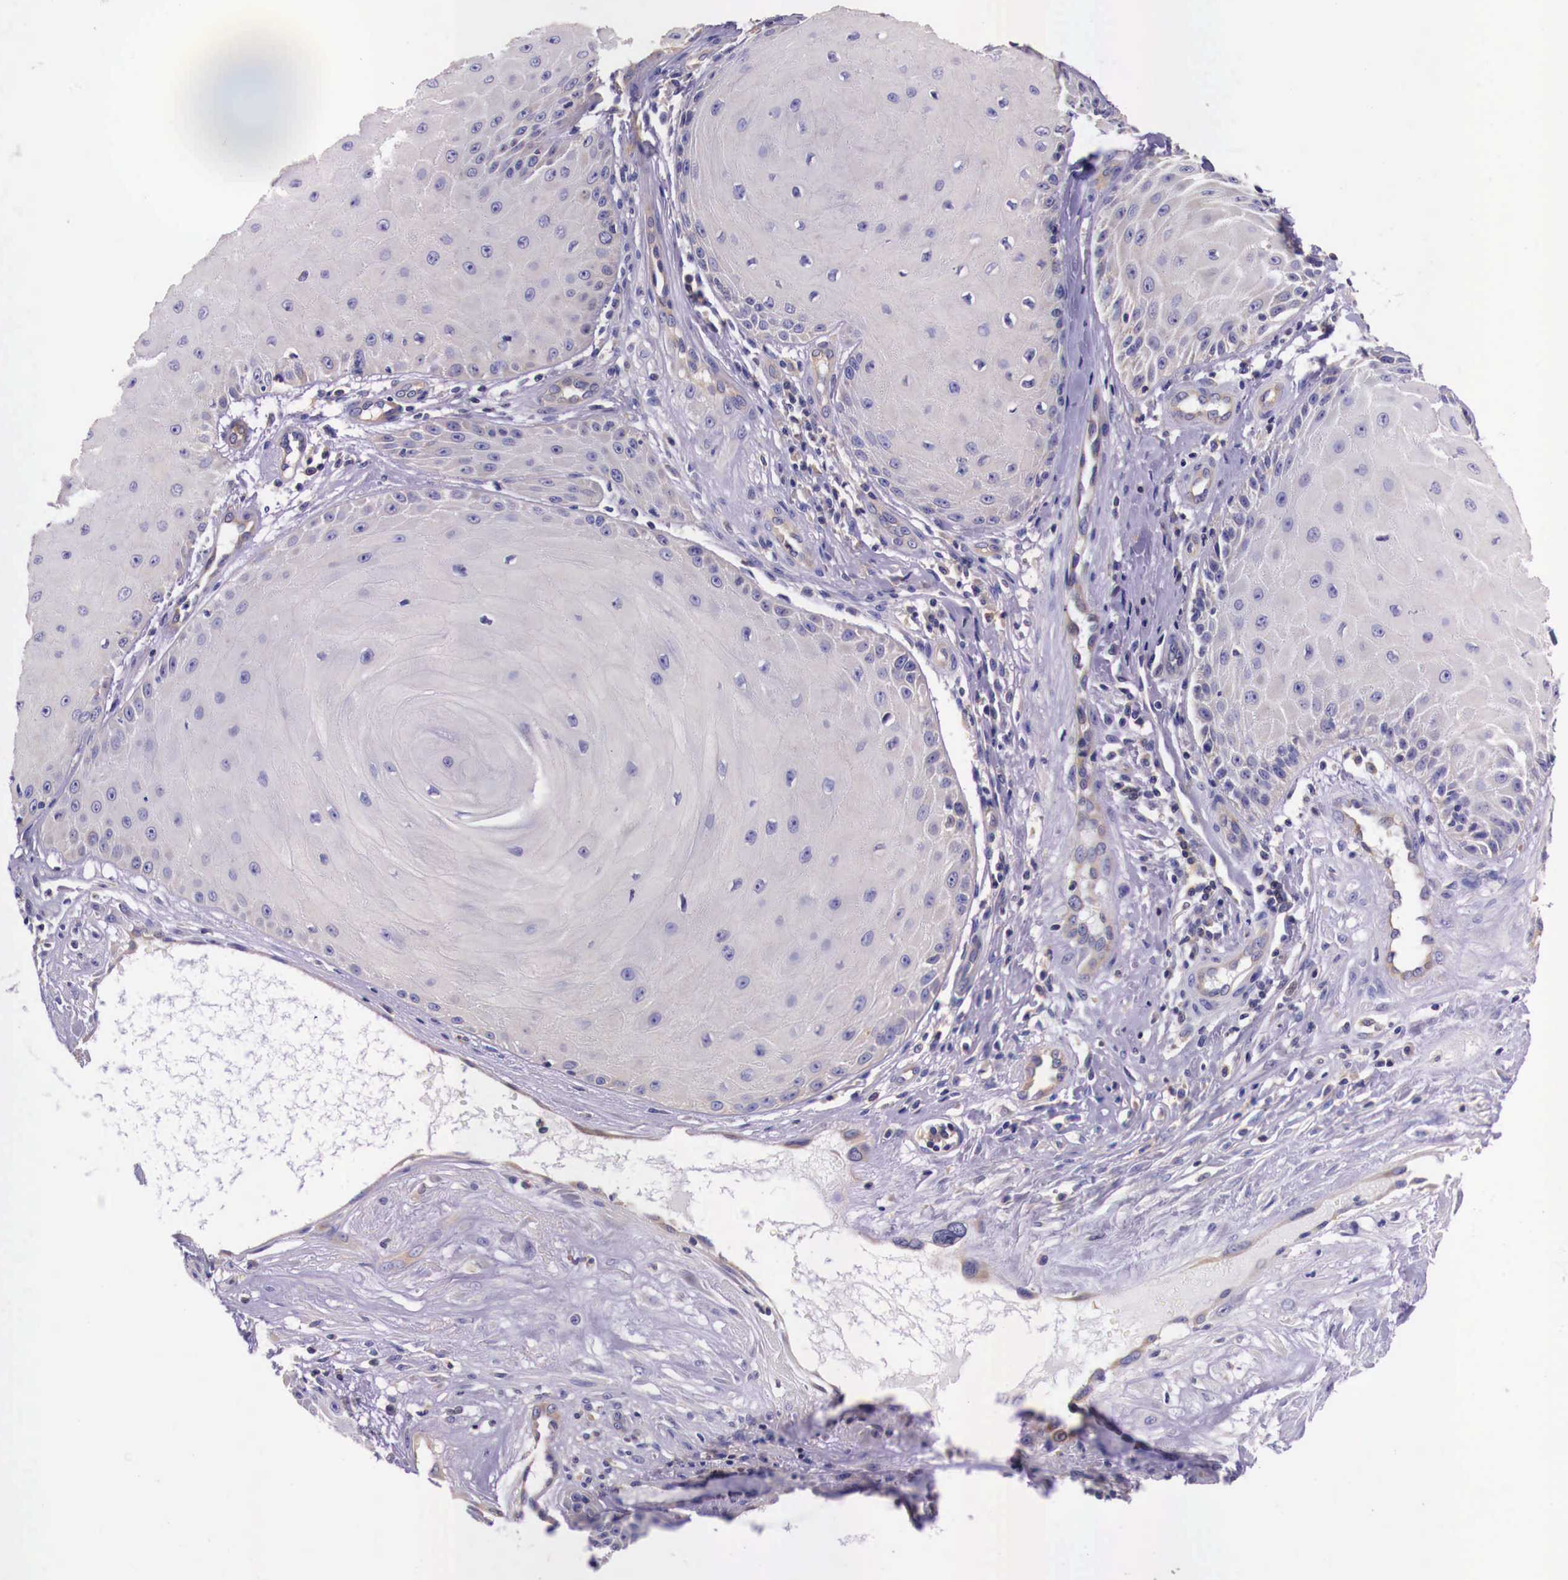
{"staining": {"intensity": "negative", "quantity": "none", "location": "none"}, "tissue": "skin cancer", "cell_type": "Tumor cells", "image_type": "cancer", "snomed": [{"axis": "morphology", "description": "Squamous cell carcinoma, NOS"}, {"axis": "topography", "description": "Skin"}], "caption": "Immunohistochemical staining of human skin cancer demonstrates no significant expression in tumor cells.", "gene": "GRIPAP1", "patient": {"sex": "male", "age": 57}}